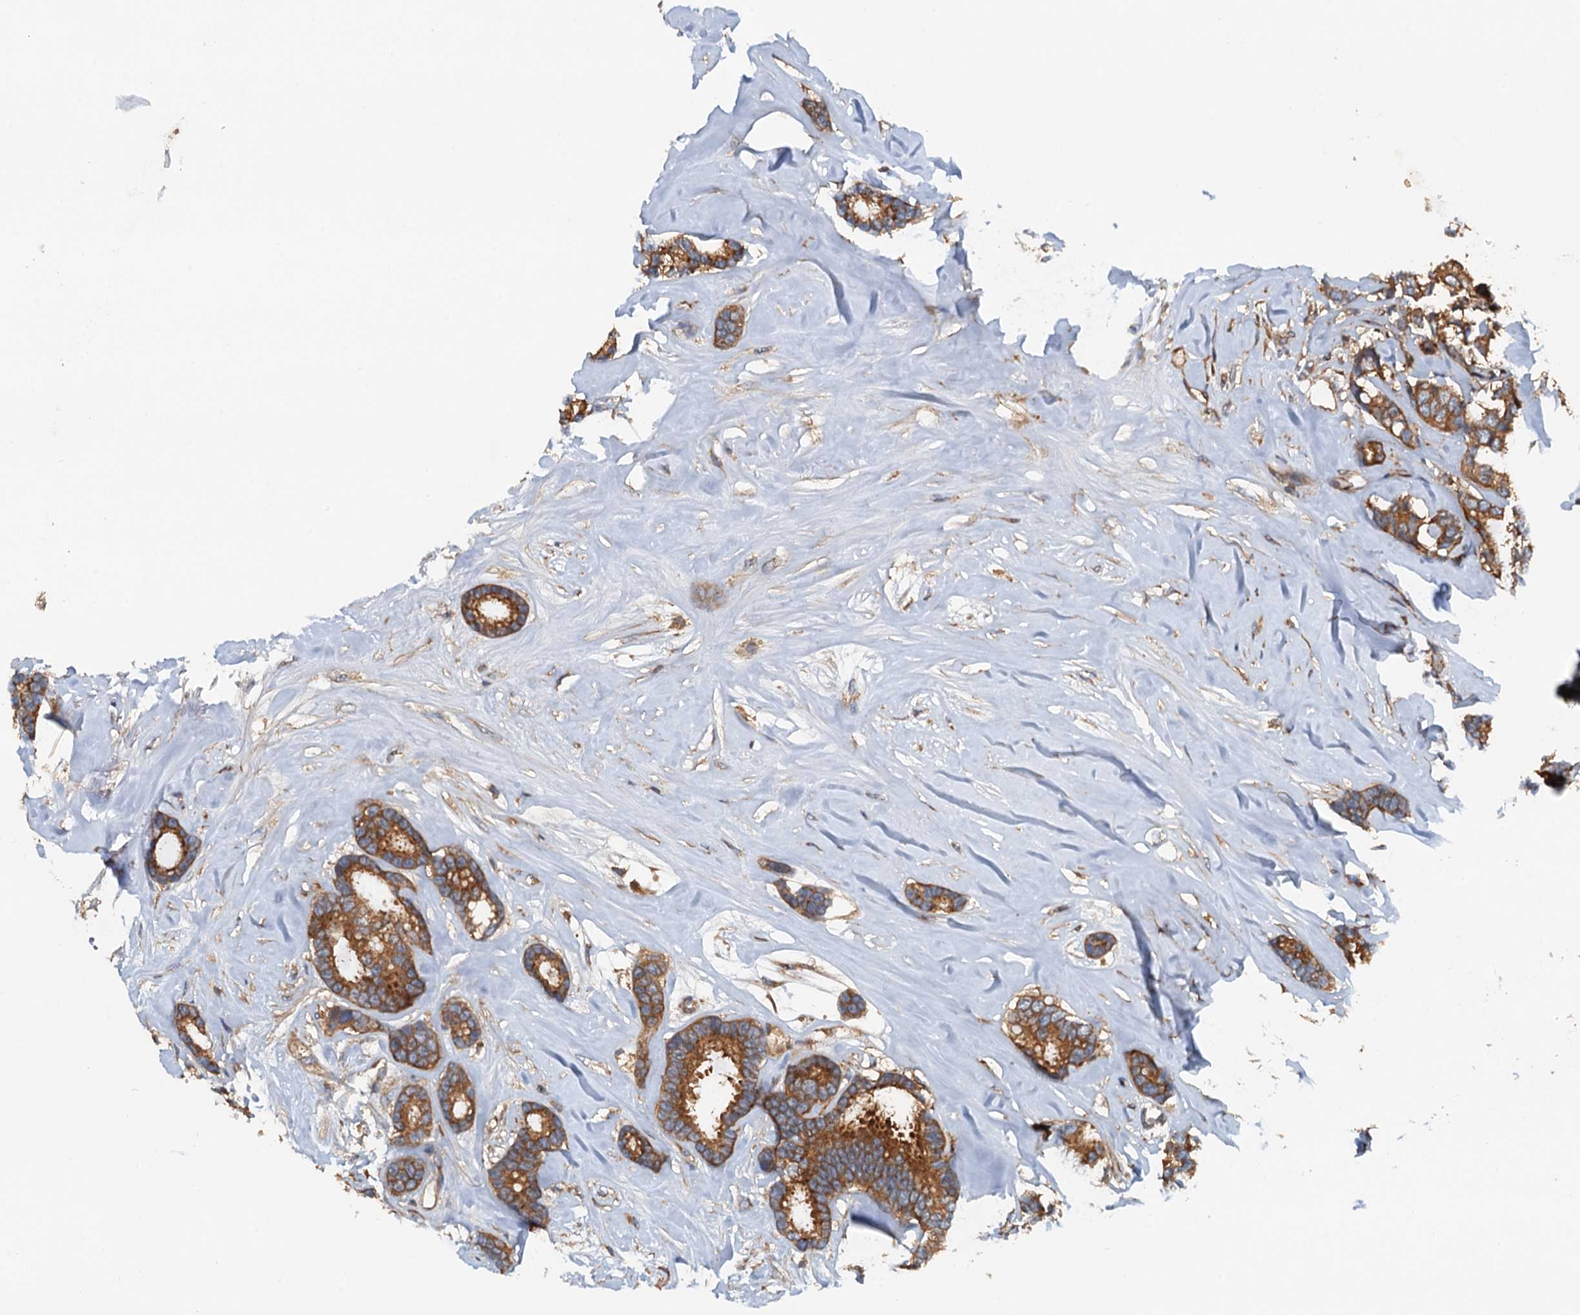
{"staining": {"intensity": "moderate", "quantity": ">75%", "location": "cytoplasmic/membranous"}, "tissue": "breast cancer", "cell_type": "Tumor cells", "image_type": "cancer", "snomed": [{"axis": "morphology", "description": "Duct carcinoma"}, {"axis": "topography", "description": "Breast"}], "caption": "Breast cancer stained with DAB immunohistochemistry shows medium levels of moderate cytoplasmic/membranous expression in about >75% of tumor cells. The staining was performed using DAB (3,3'-diaminobenzidine) to visualize the protein expression in brown, while the nuclei were stained in blue with hematoxylin (Magnification: 20x).", "gene": "COG3", "patient": {"sex": "female", "age": 87}}